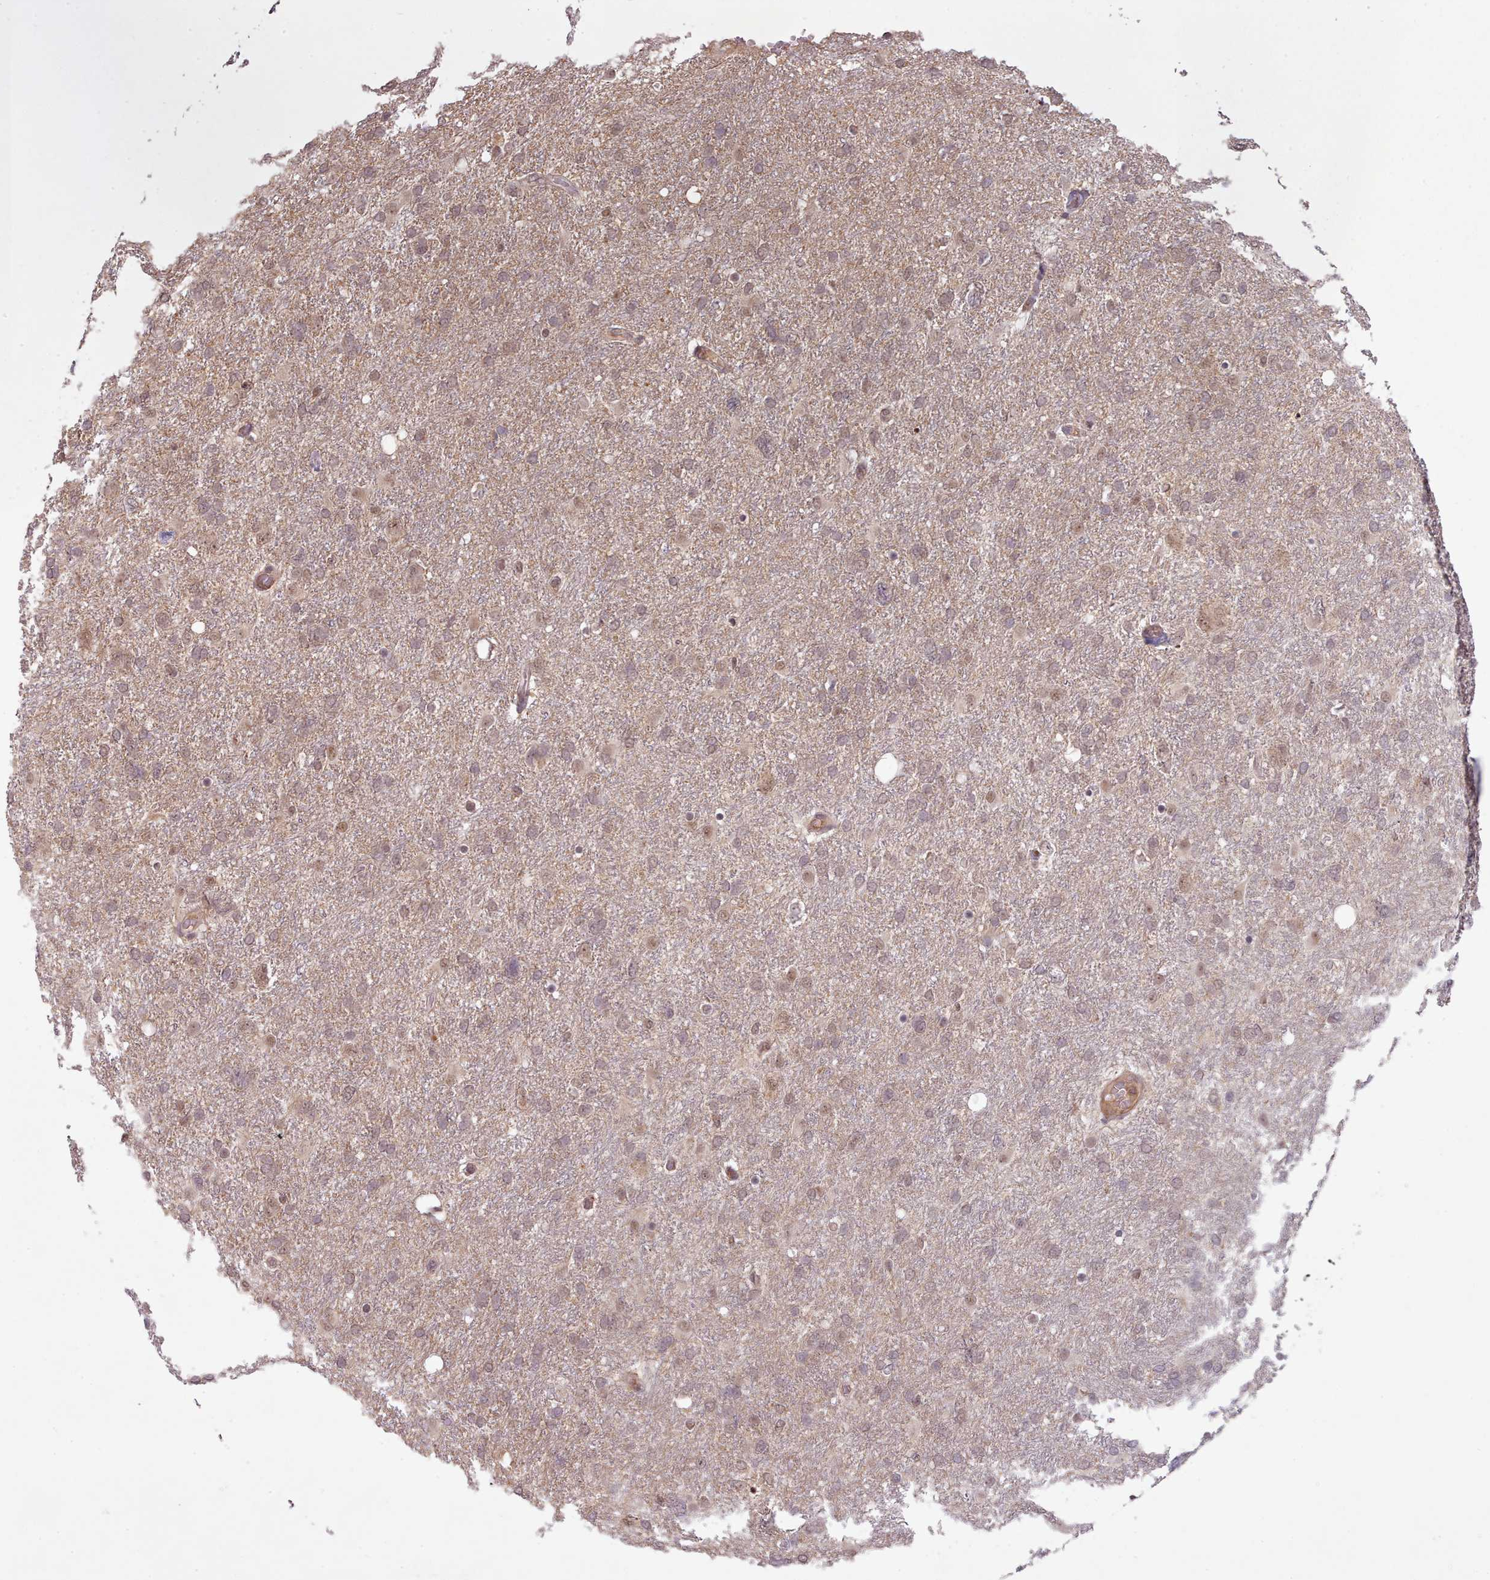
{"staining": {"intensity": "weak", "quantity": "25%-75%", "location": "cytoplasmic/membranous,nuclear"}, "tissue": "glioma", "cell_type": "Tumor cells", "image_type": "cancer", "snomed": [{"axis": "morphology", "description": "Glioma, malignant, High grade"}, {"axis": "topography", "description": "Brain"}], "caption": "High-magnification brightfield microscopy of glioma stained with DAB (brown) and counterstained with hematoxylin (blue). tumor cells exhibit weak cytoplasmic/membranous and nuclear staining is identified in about25%-75% of cells.", "gene": "CDC6", "patient": {"sex": "male", "age": 61}}